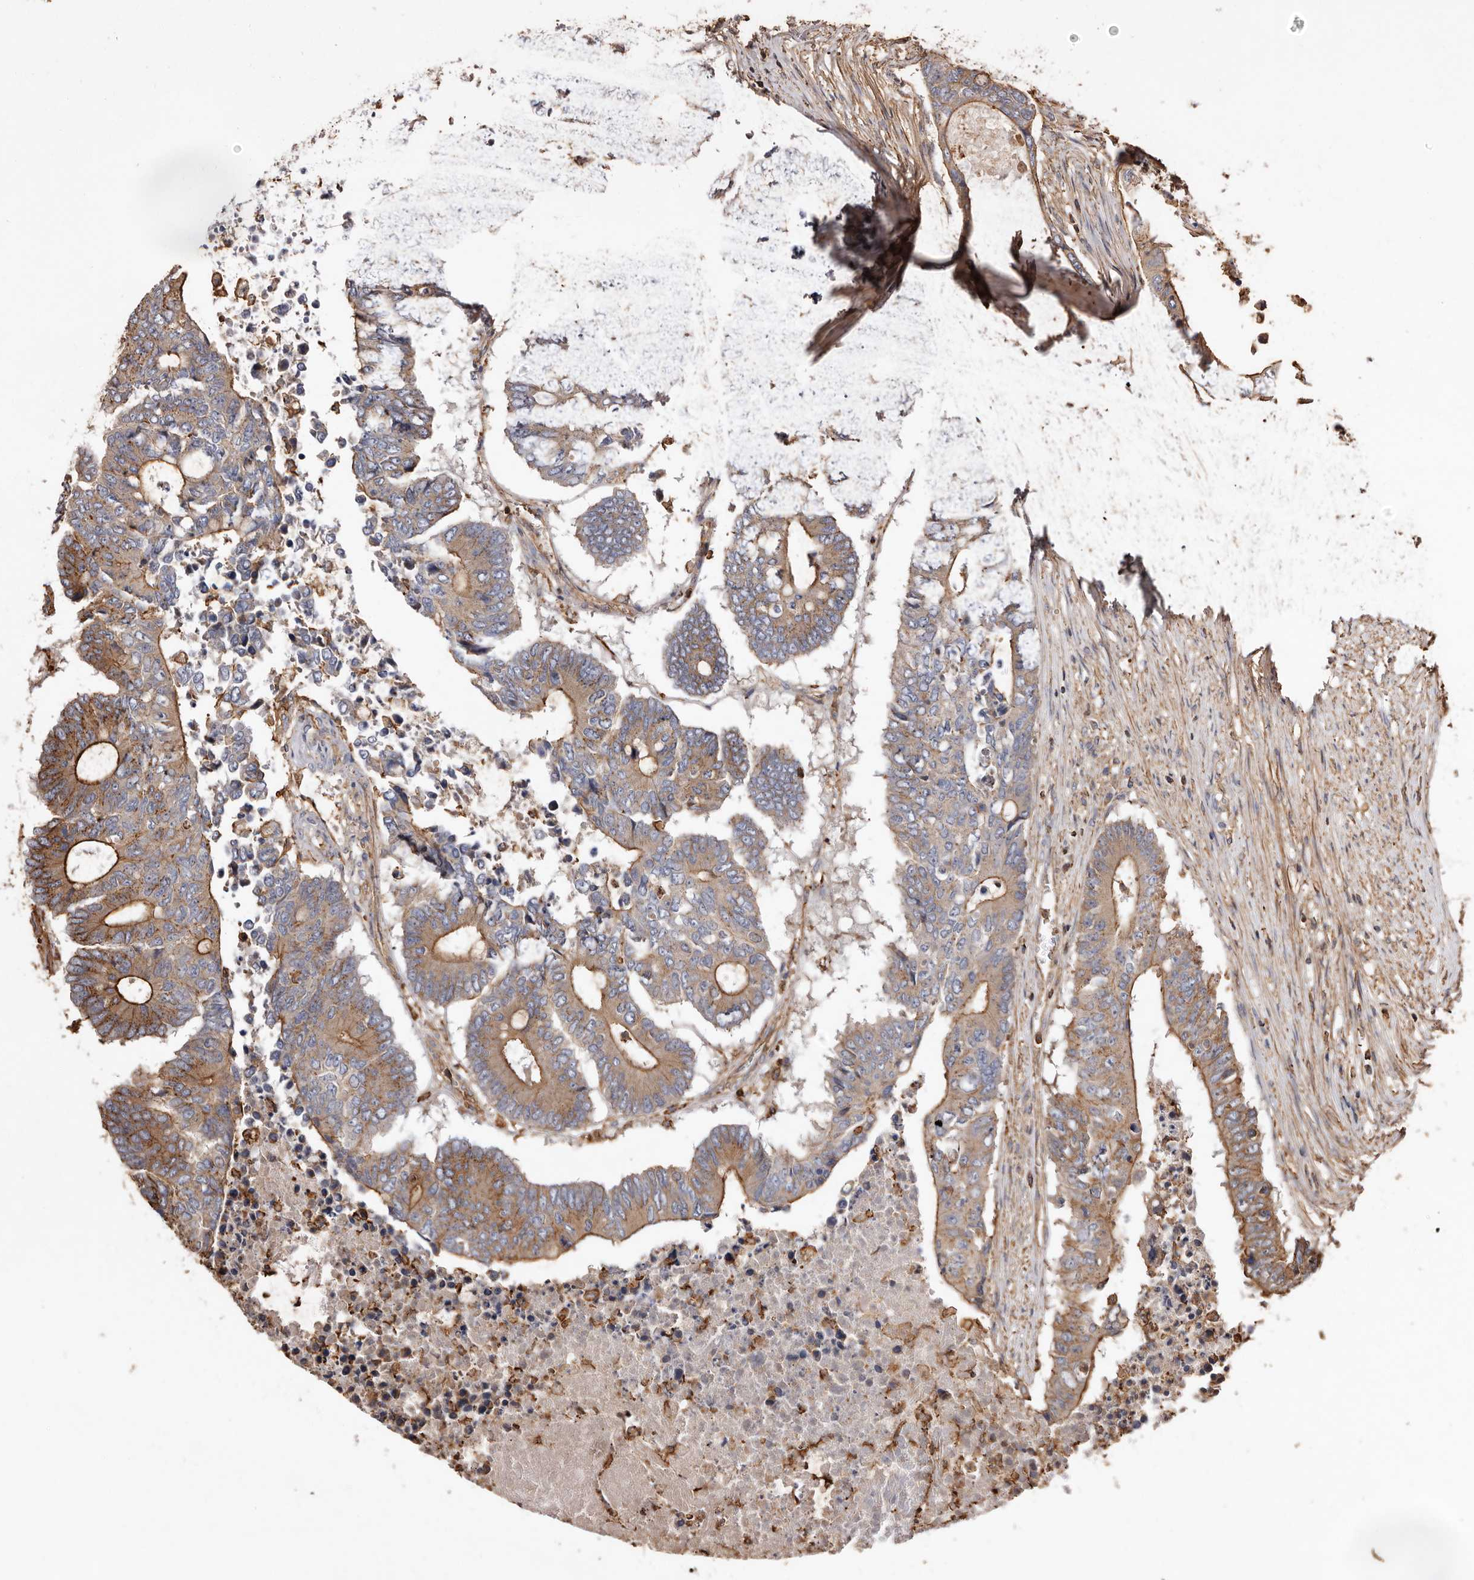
{"staining": {"intensity": "moderate", "quantity": ">75%", "location": "cytoplasmic/membranous"}, "tissue": "colorectal cancer", "cell_type": "Tumor cells", "image_type": "cancer", "snomed": [{"axis": "morphology", "description": "Adenocarcinoma, NOS"}, {"axis": "topography", "description": "Colon"}], "caption": "Brown immunohistochemical staining in human colorectal cancer exhibits moderate cytoplasmic/membranous positivity in approximately >75% of tumor cells.", "gene": "COQ8B", "patient": {"sex": "male", "age": 87}}